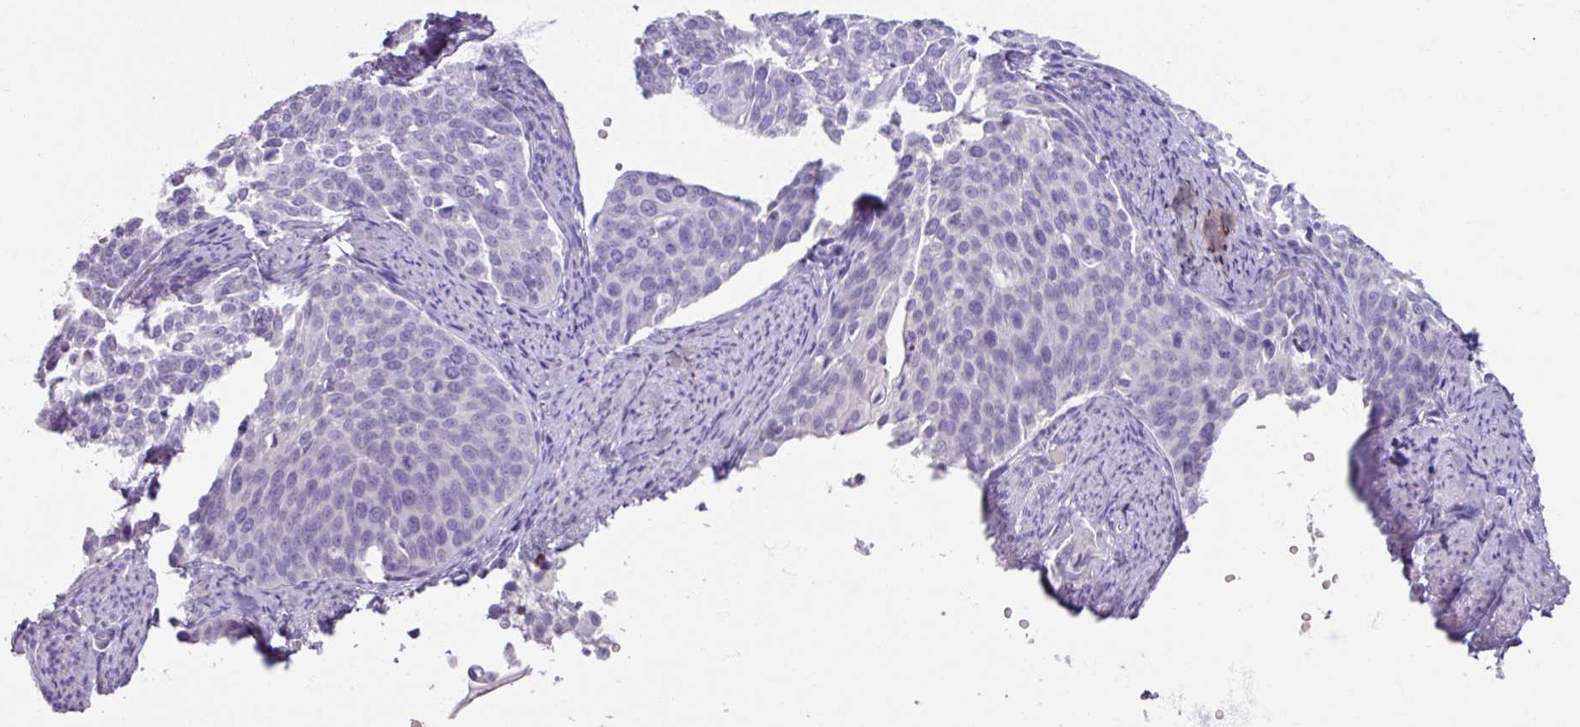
{"staining": {"intensity": "negative", "quantity": "none", "location": "none"}, "tissue": "cervical cancer", "cell_type": "Tumor cells", "image_type": "cancer", "snomed": [{"axis": "morphology", "description": "Squamous cell carcinoma, NOS"}, {"axis": "topography", "description": "Cervix"}], "caption": "Immunohistochemistry histopathology image of neoplastic tissue: cervical squamous cell carcinoma stained with DAB (3,3'-diaminobenzidine) exhibits no significant protein staining in tumor cells.", "gene": "ARG1", "patient": {"sex": "female", "age": 44}}